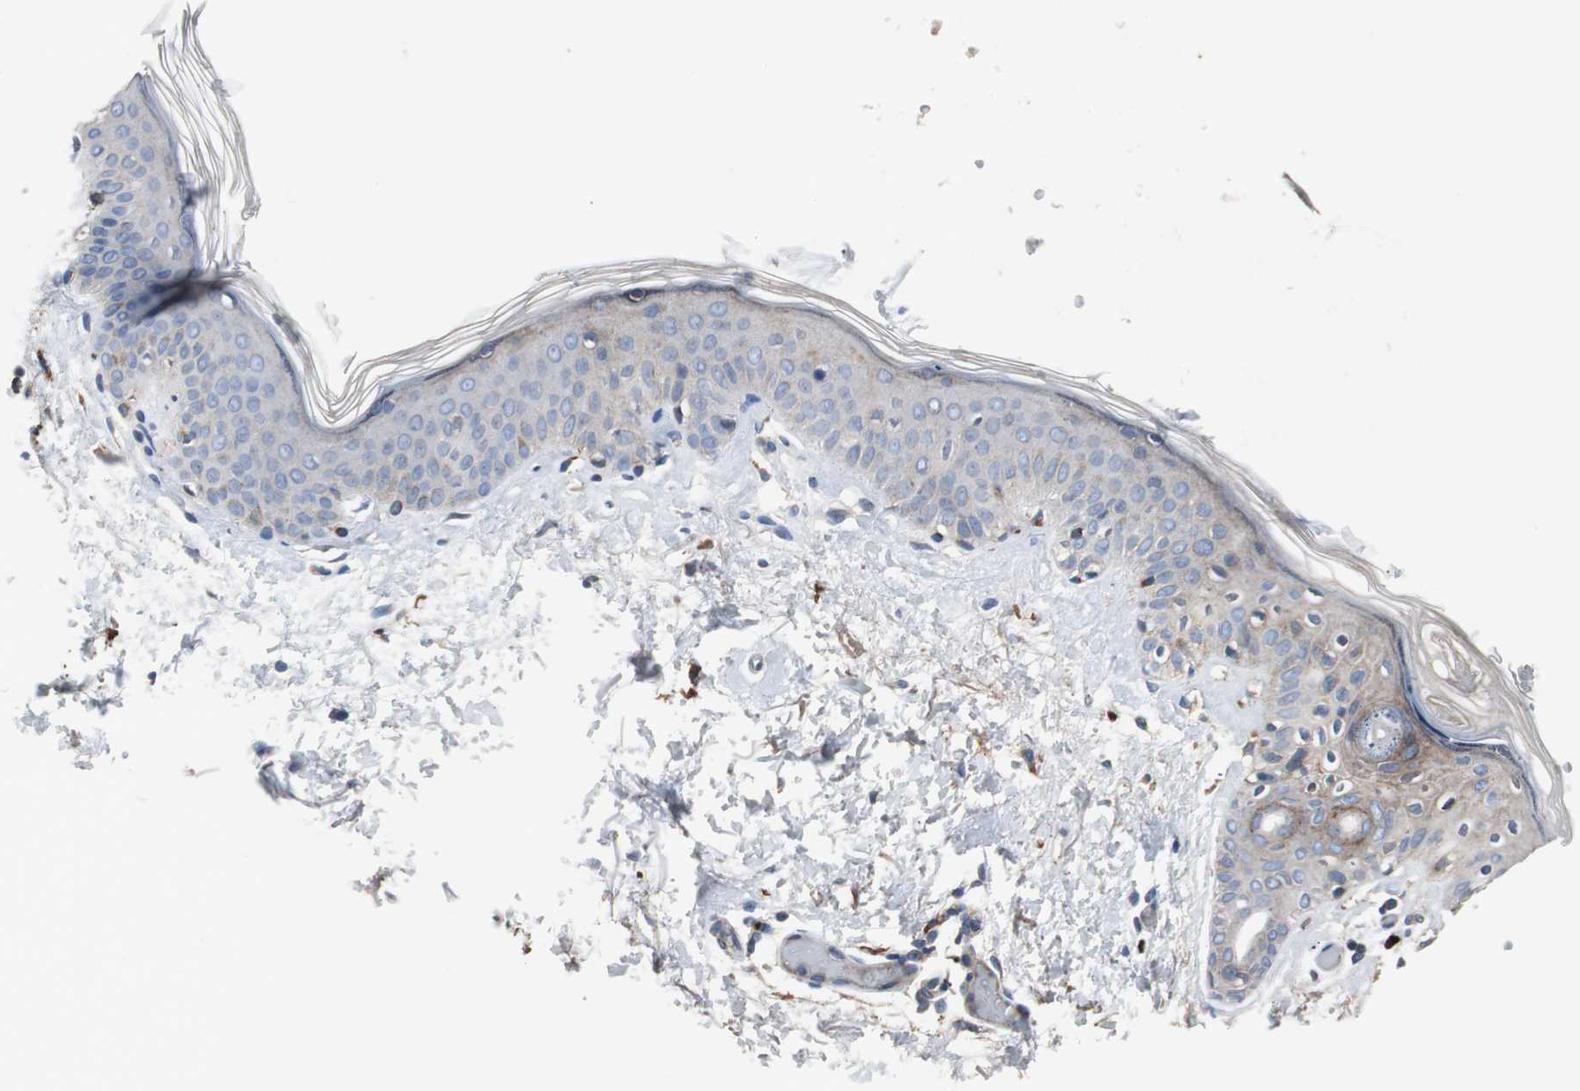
{"staining": {"intensity": "negative", "quantity": "none", "location": "none"}, "tissue": "skin", "cell_type": "Fibroblasts", "image_type": "normal", "snomed": [{"axis": "morphology", "description": "Normal tissue, NOS"}, {"axis": "topography", "description": "Skin"}], "caption": "DAB immunohistochemical staining of unremarkable skin demonstrates no significant expression in fibroblasts.", "gene": "SORT1", "patient": {"sex": "female", "age": 56}}